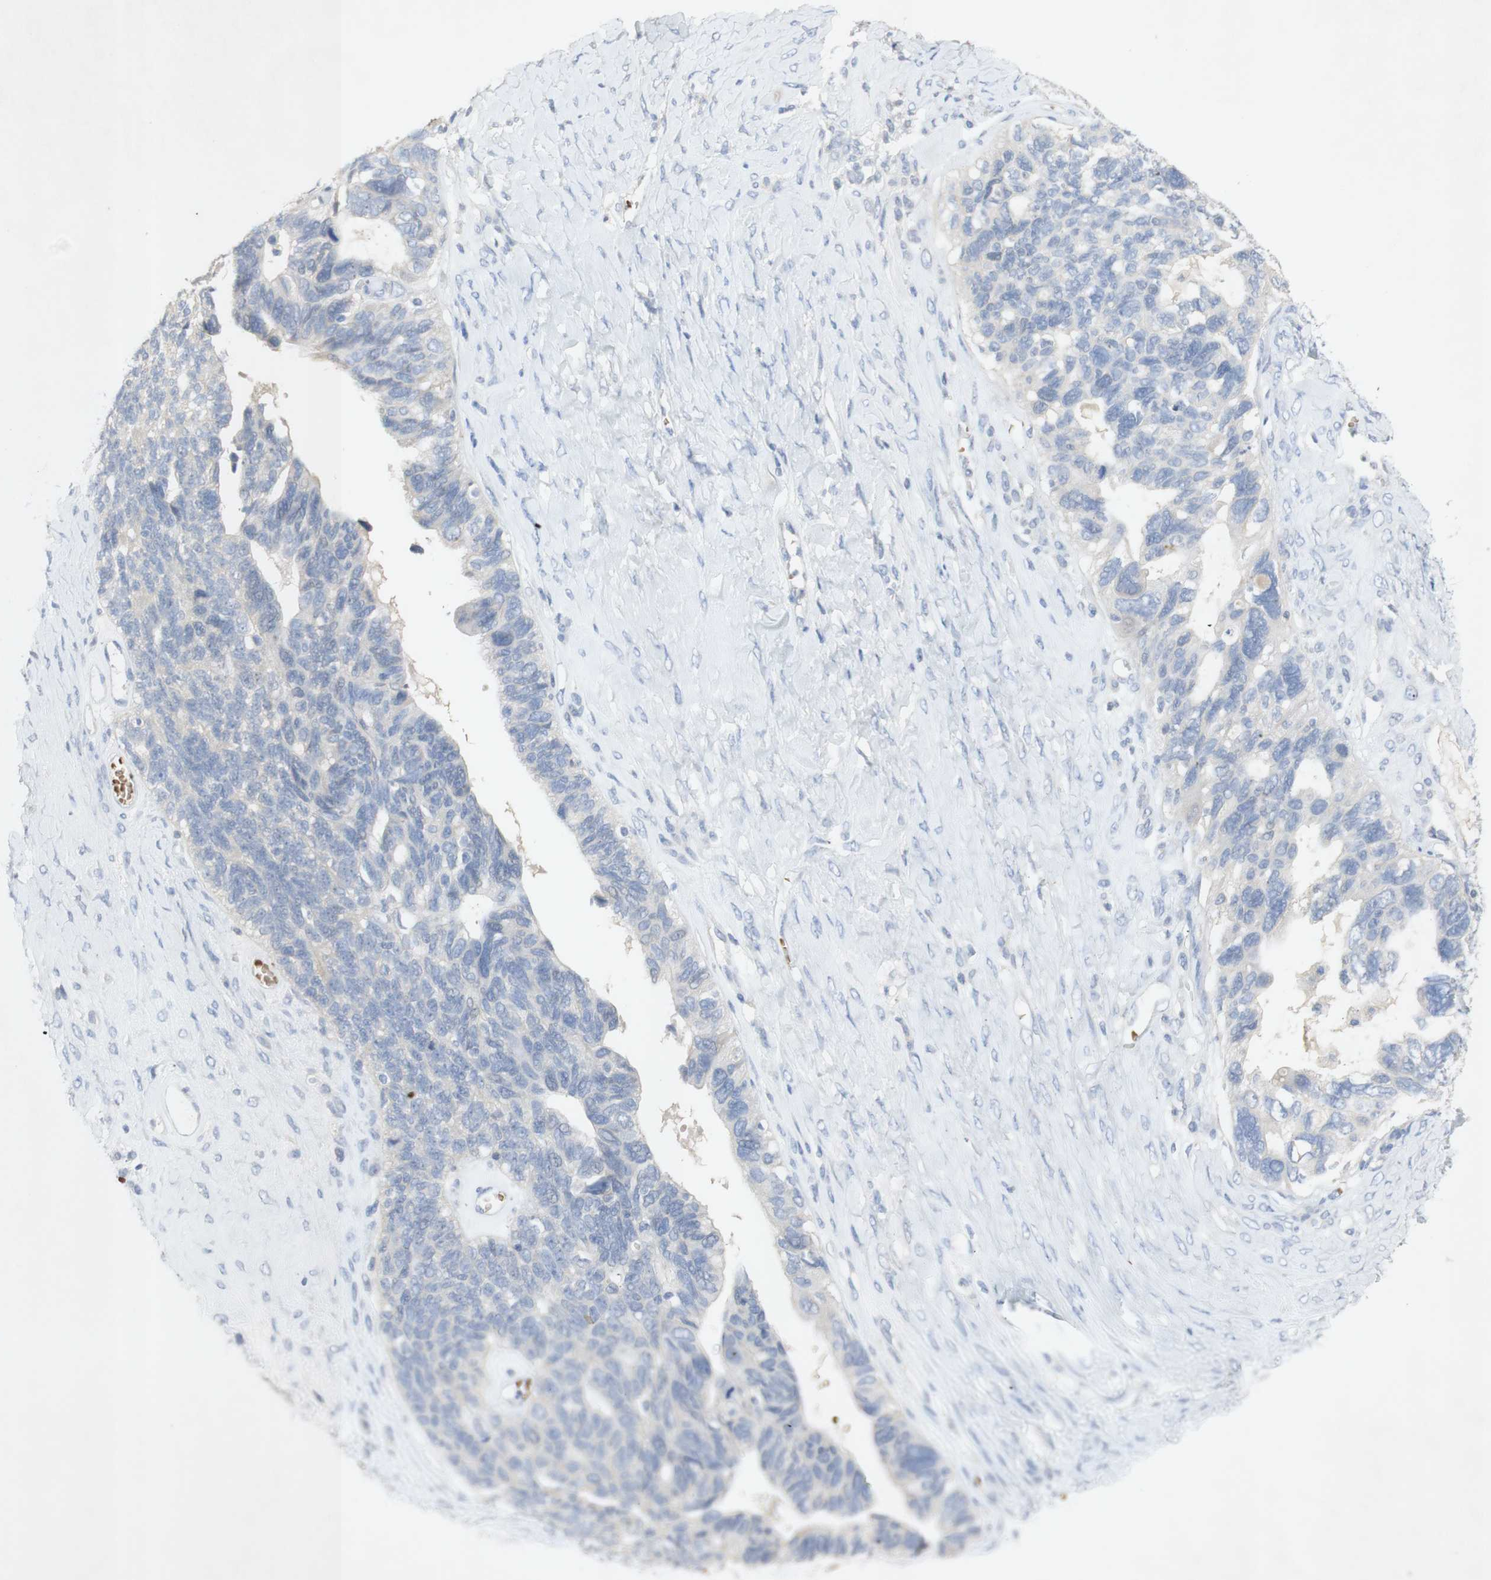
{"staining": {"intensity": "negative", "quantity": "none", "location": "none"}, "tissue": "ovarian cancer", "cell_type": "Tumor cells", "image_type": "cancer", "snomed": [{"axis": "morphology", "description": "Cystadenocarcinoma, serous, NOS"}, {"axis": "topography", "description": "Ovary"}], "caption": "The histopathology image displays no significant staining in tumor cells of ovarian cancer (serous cystadenocarcinoma).", "gene": "EPO", "patient": {"sex": "female", "age": 79}}